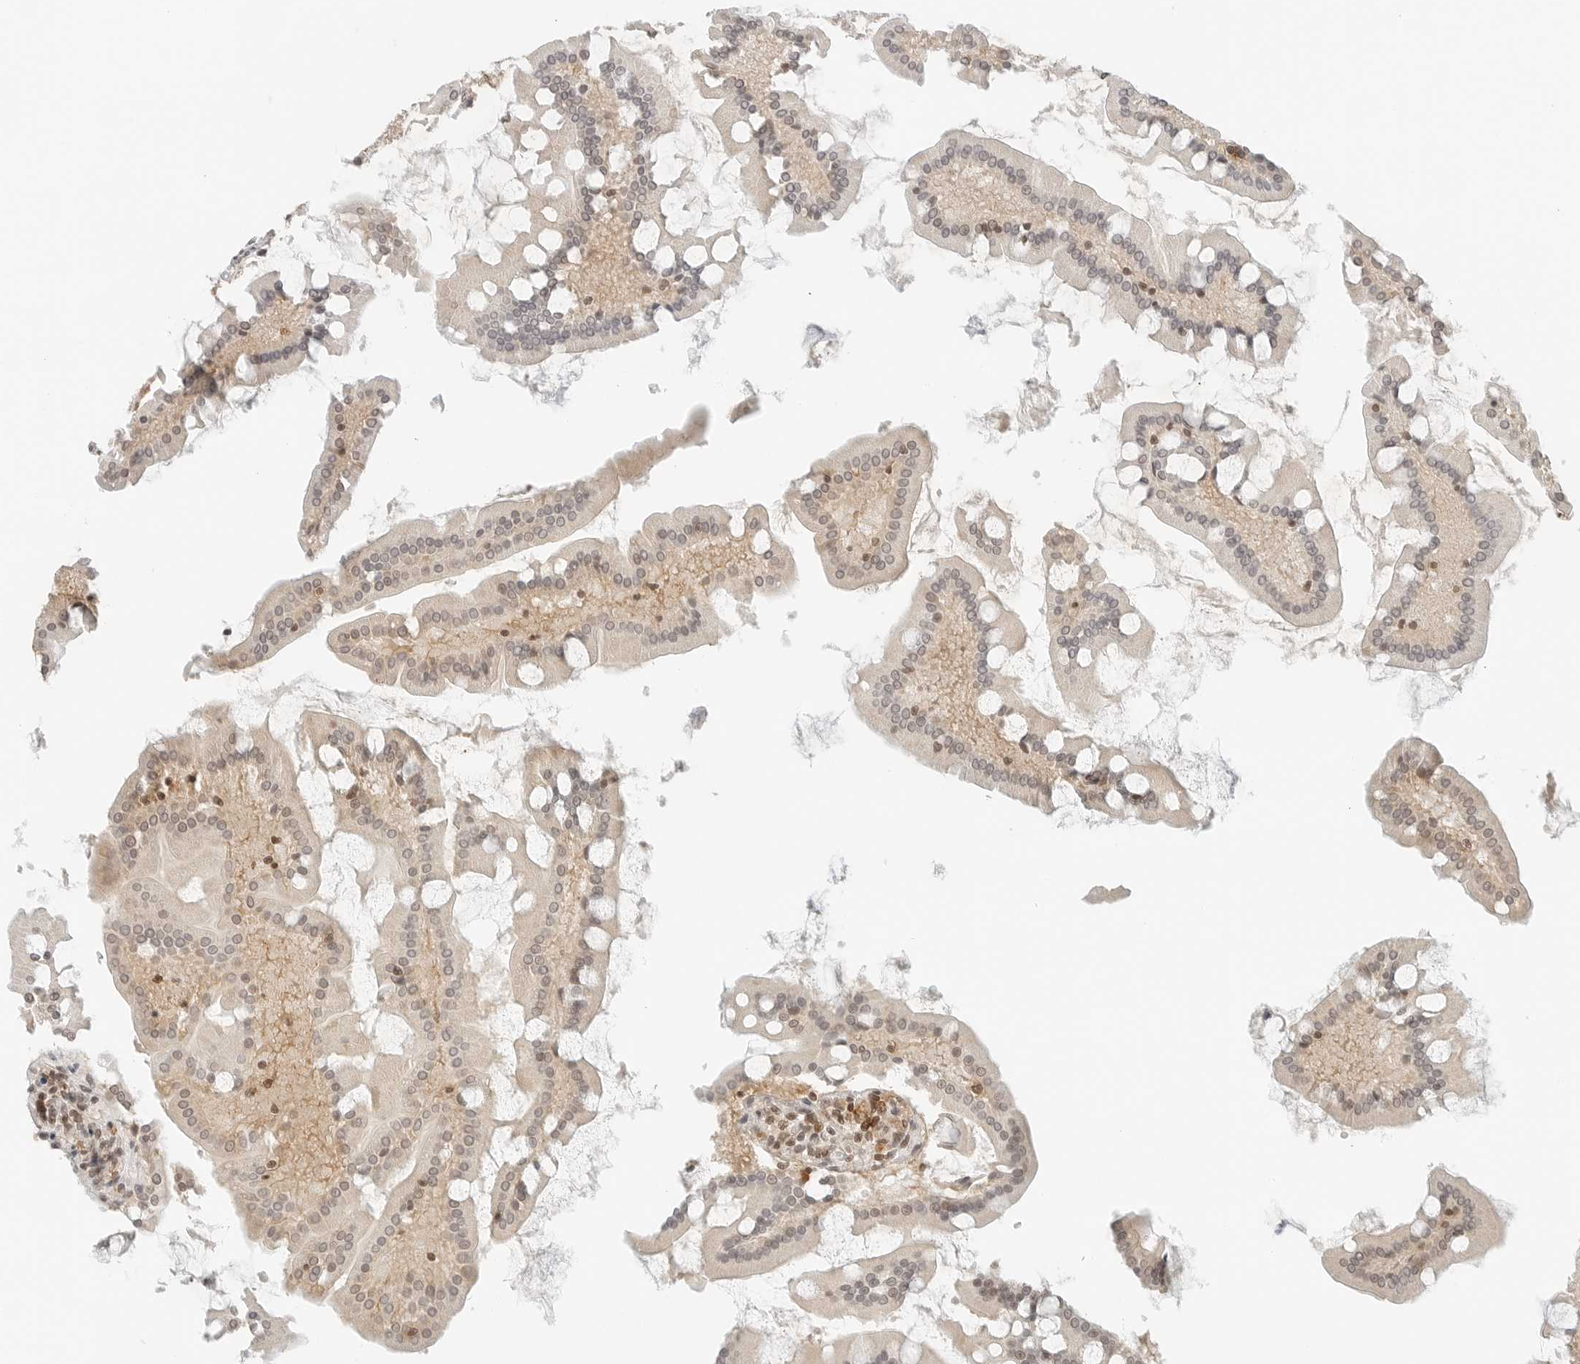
{"staining": {"intensity": "moderate", "quantity": "25%-75%", "location": "nuclear"}, "tissue": "small intestine", "cell_type": "Glandular cells", "image_type": "normal", "snomed": [{"axis": "morphology", "description": "Normal tissue, NOS"}, {"axis": "topography", "description": "Small intestine"}], "caption": "A brown stain highlights moderate nuclear expression of a protein in glandular cells of benign small intestine.", "gene": "CRTC2", "patient": {"sex": "male", "age": 41}}